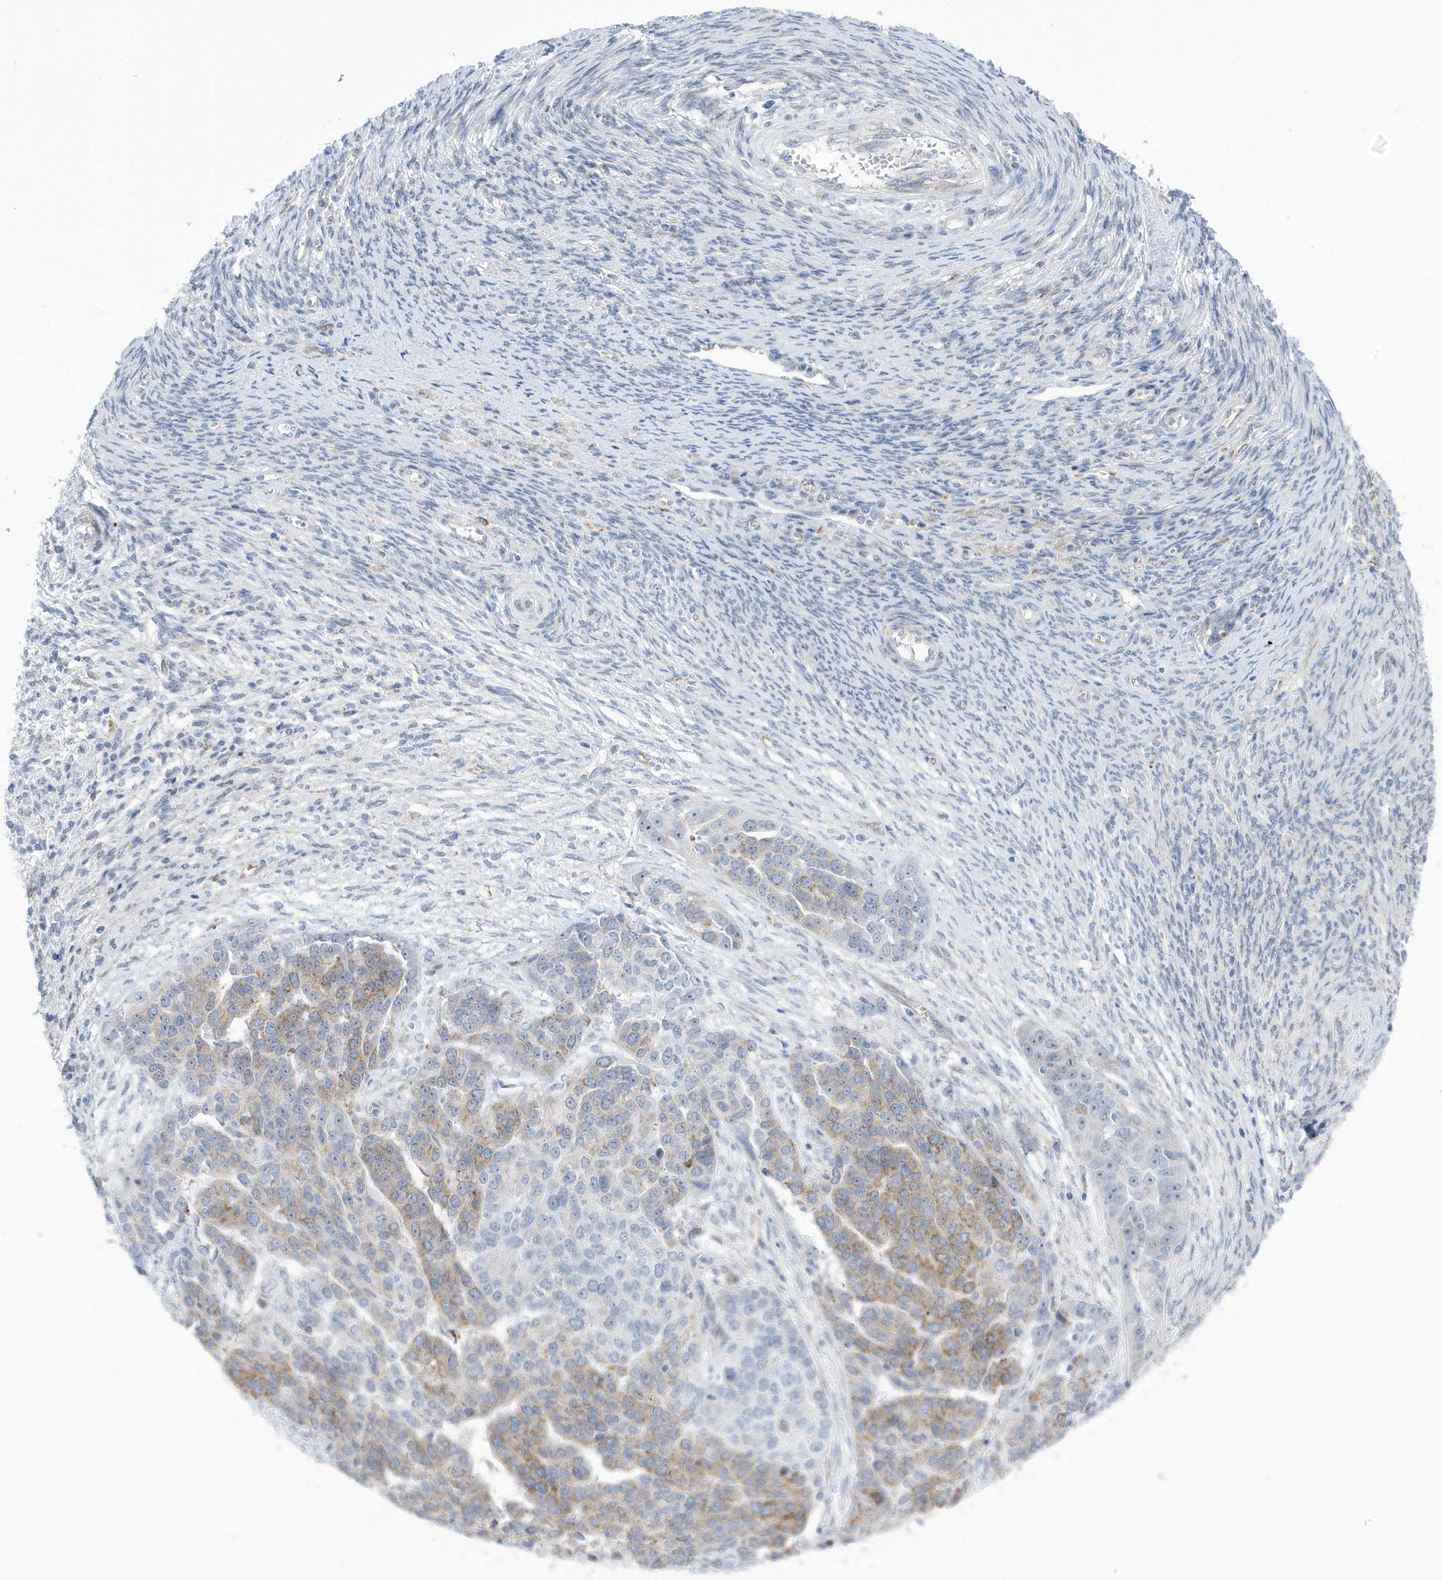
{"staining": {"intensity": "moderate", "quantity": "<25%", "location": "cytoplasmic/membranous"}, "tissue": "ovarian cancer", "cell_type": "Tumor cells", "image_type": "cancer", "snomed": [{"axis": "morphology", "description": "Cystadenocarcinoma, serous, NOS"}, {"axis": "topography", "description": "Ovary"}], "caption": "Immunohistochemical staining of ovarian cancer reveals moderate cytoplasmic/membranous protein expression in approximately <25% of tumor cells.", "gene": "SEMA3F", "patient": {"sex": "female", "age": 44}}